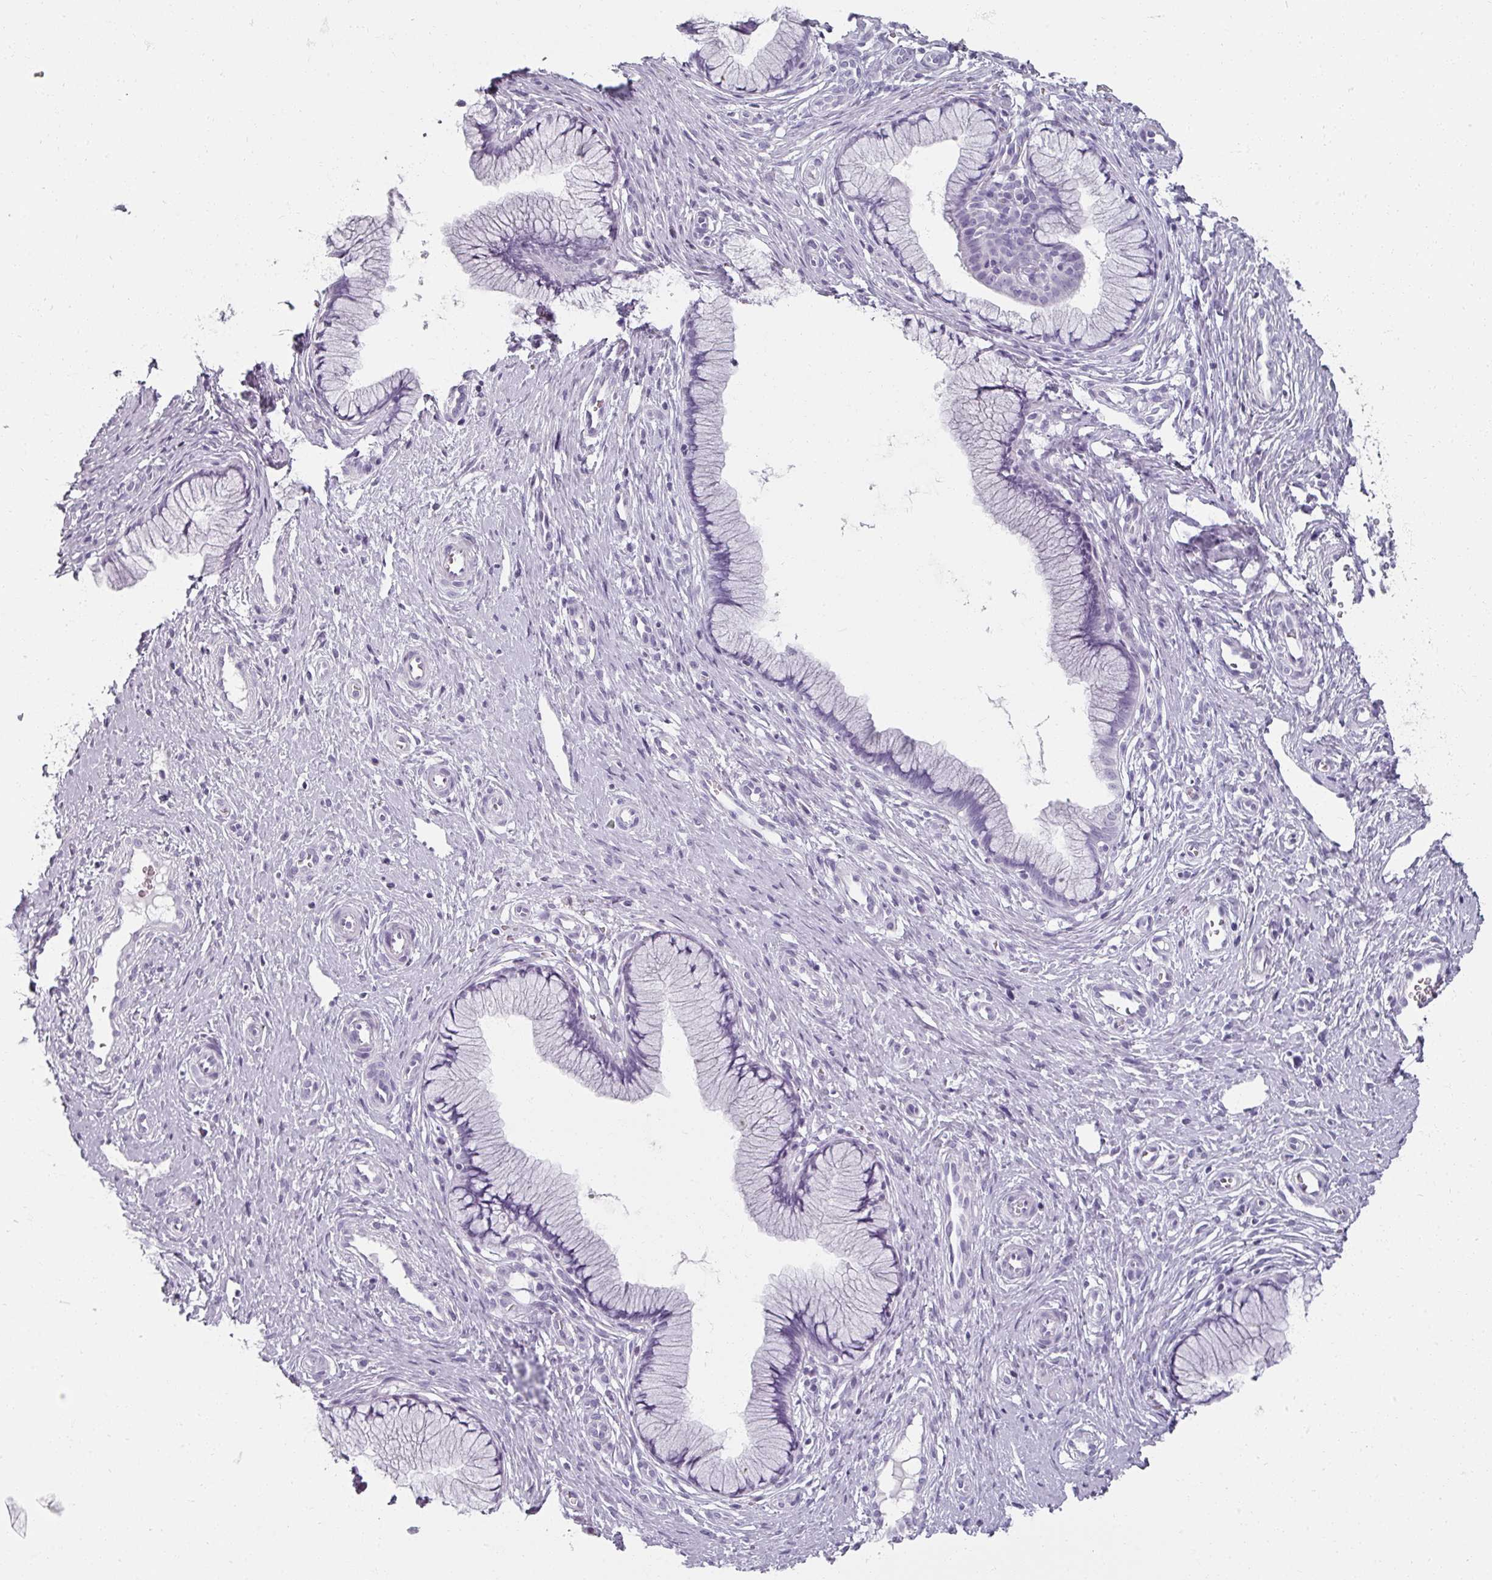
{"staining": {"intensity": "negative", "quantity": "none", "location": "none"}, "tissue": "cervix", "cell_type": "Glandular cells", "image_type": "normal", "snomed": [{"axis": "morphology", "description": "Normal tissue, NOS"}, {"axis": "topography", "description": "Cervix"}], "caption": "Immunohistochemistry (IHC) of benign cervix exhibits no expression in glandular cells.", "gene": "REG3A", "patient": {"sex": "female", "age": 36}}